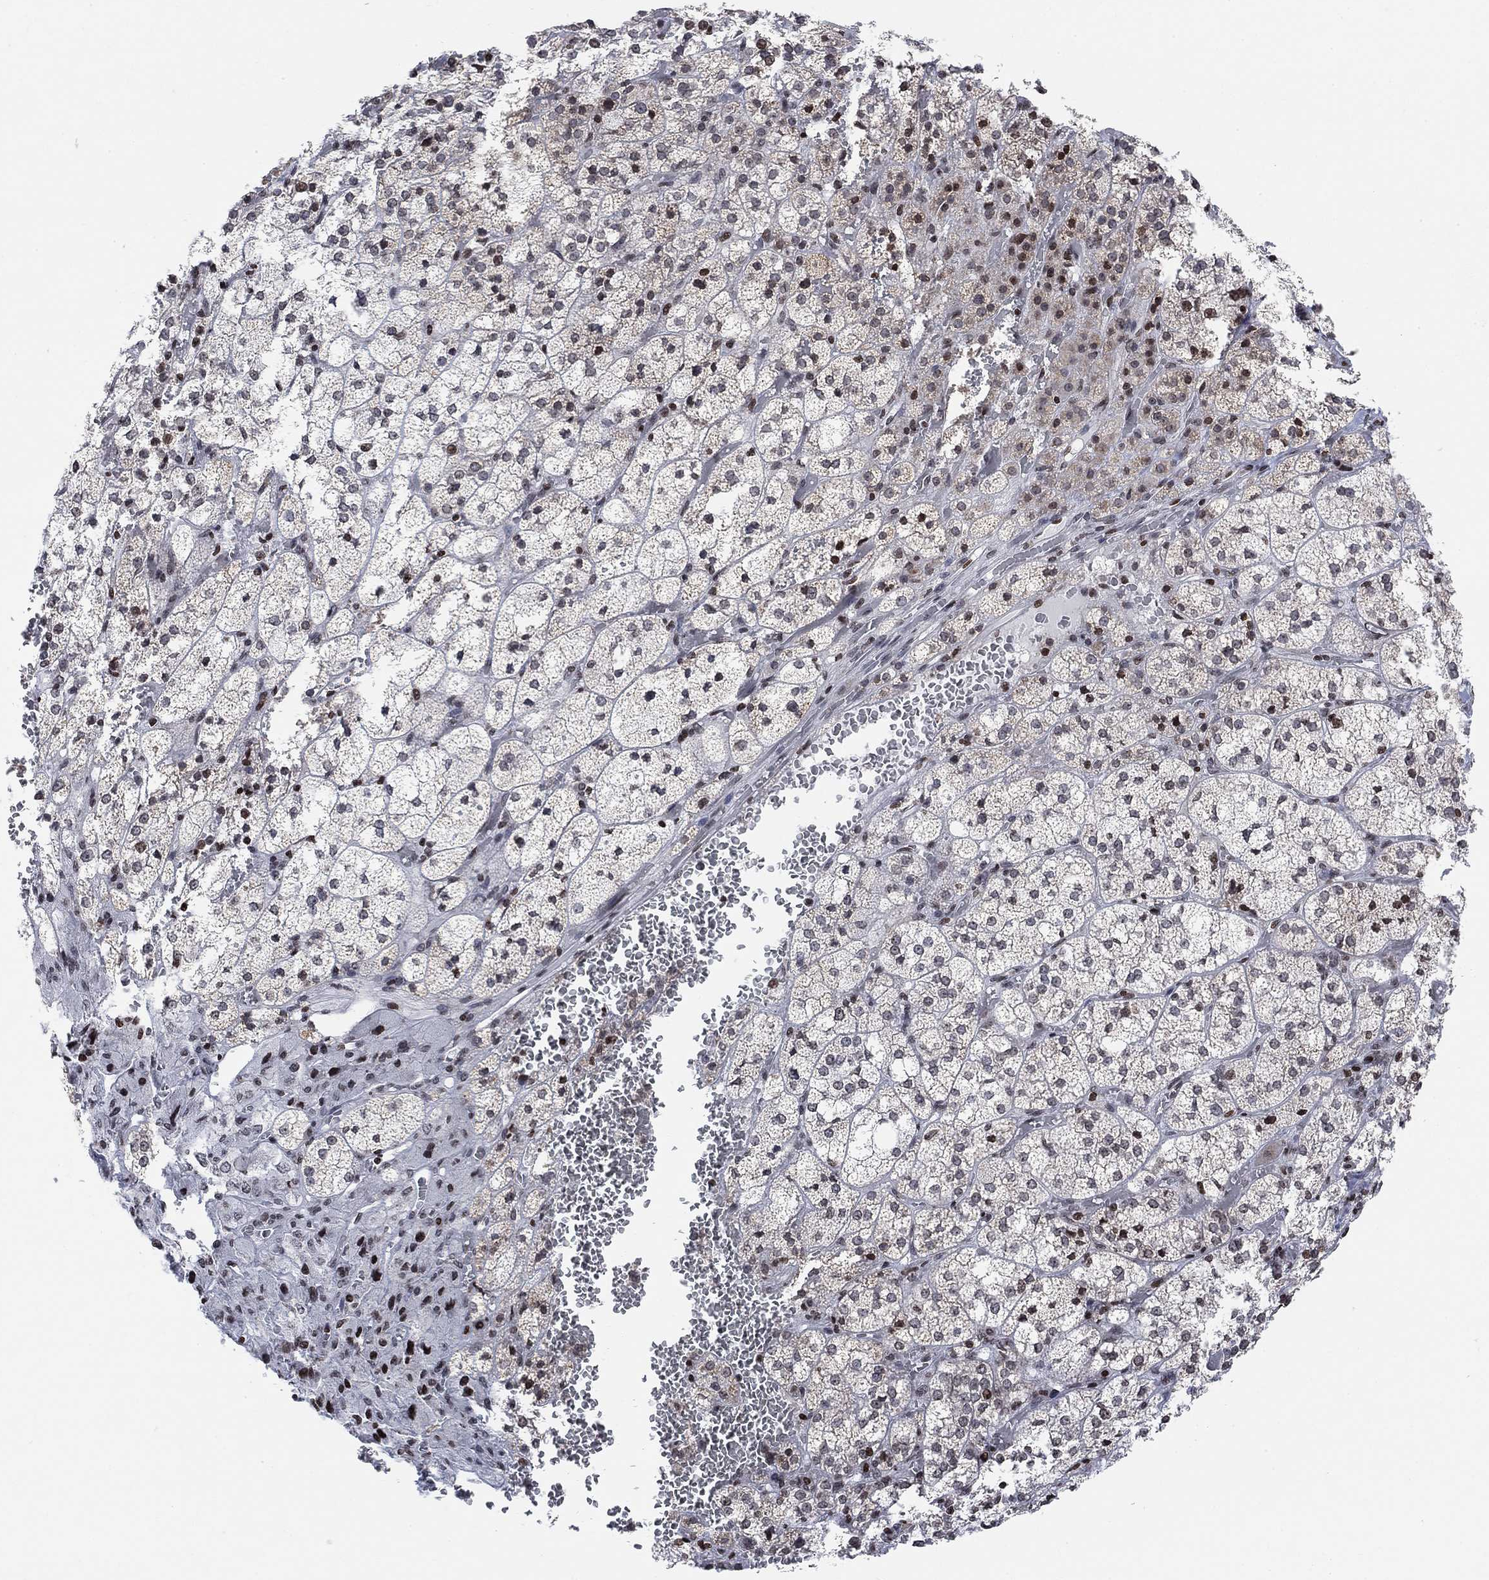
{"staining": {"intensity": "strong", "quantity": "<25%", "location": "nuclear"}, "tissue": "adrenal gland", "cell_type": "Glandular cells", "image_type": "normal", "snomed": [{"axis": "morphology", "description": "Normal tissue, NOS"}, {"axis": "topography", "description": "Adrenal gland"}], "caption": "Brown immunohistochemical staining in normal human adrenal gland displays strong nuclear positivity in about <25% of glandular cells.", "gene": "ABHD14A", "patient": {"sex": "female", "age": 60}}